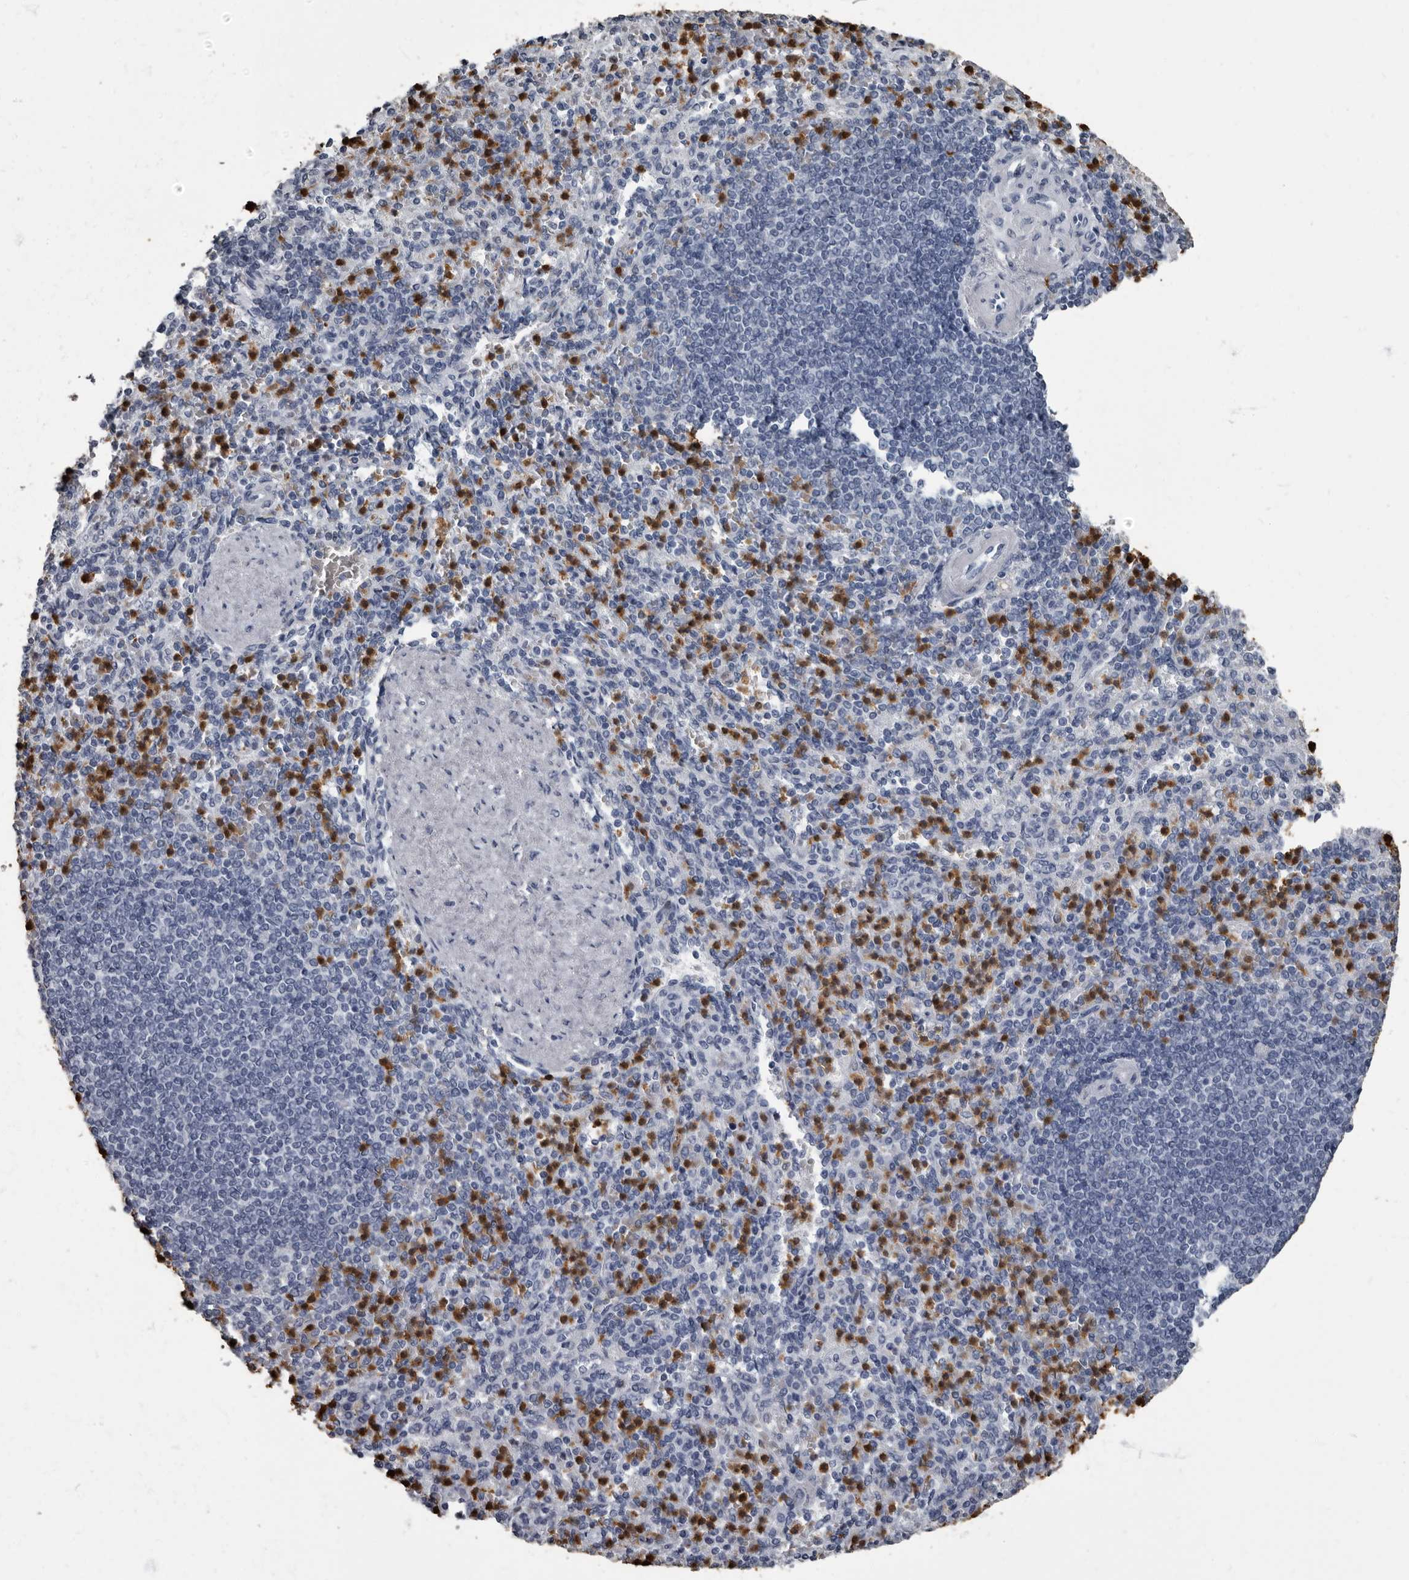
{"staining": {"intensity": "strong", "quantity": "25%-75%", "location": "cytoplasmic/membranous,nuclear"}, "tissue": "spleen", "cell_type": "Cells in red pulp", "image_type": "normal", "snomed": [{"axis": "morphology", "description": "Normal tissue, NOS"}, {"axis": "topography", "description": "Spleen"}], "caption": "Human spleen stained with a brown dye reveals strong cytoplasmic/membranous,nuclear positive positivity in approximately 25%-75% of cells in red pulp.", "gene": "TPD52L1", "patient": {"sex": "female", "age": 74}}